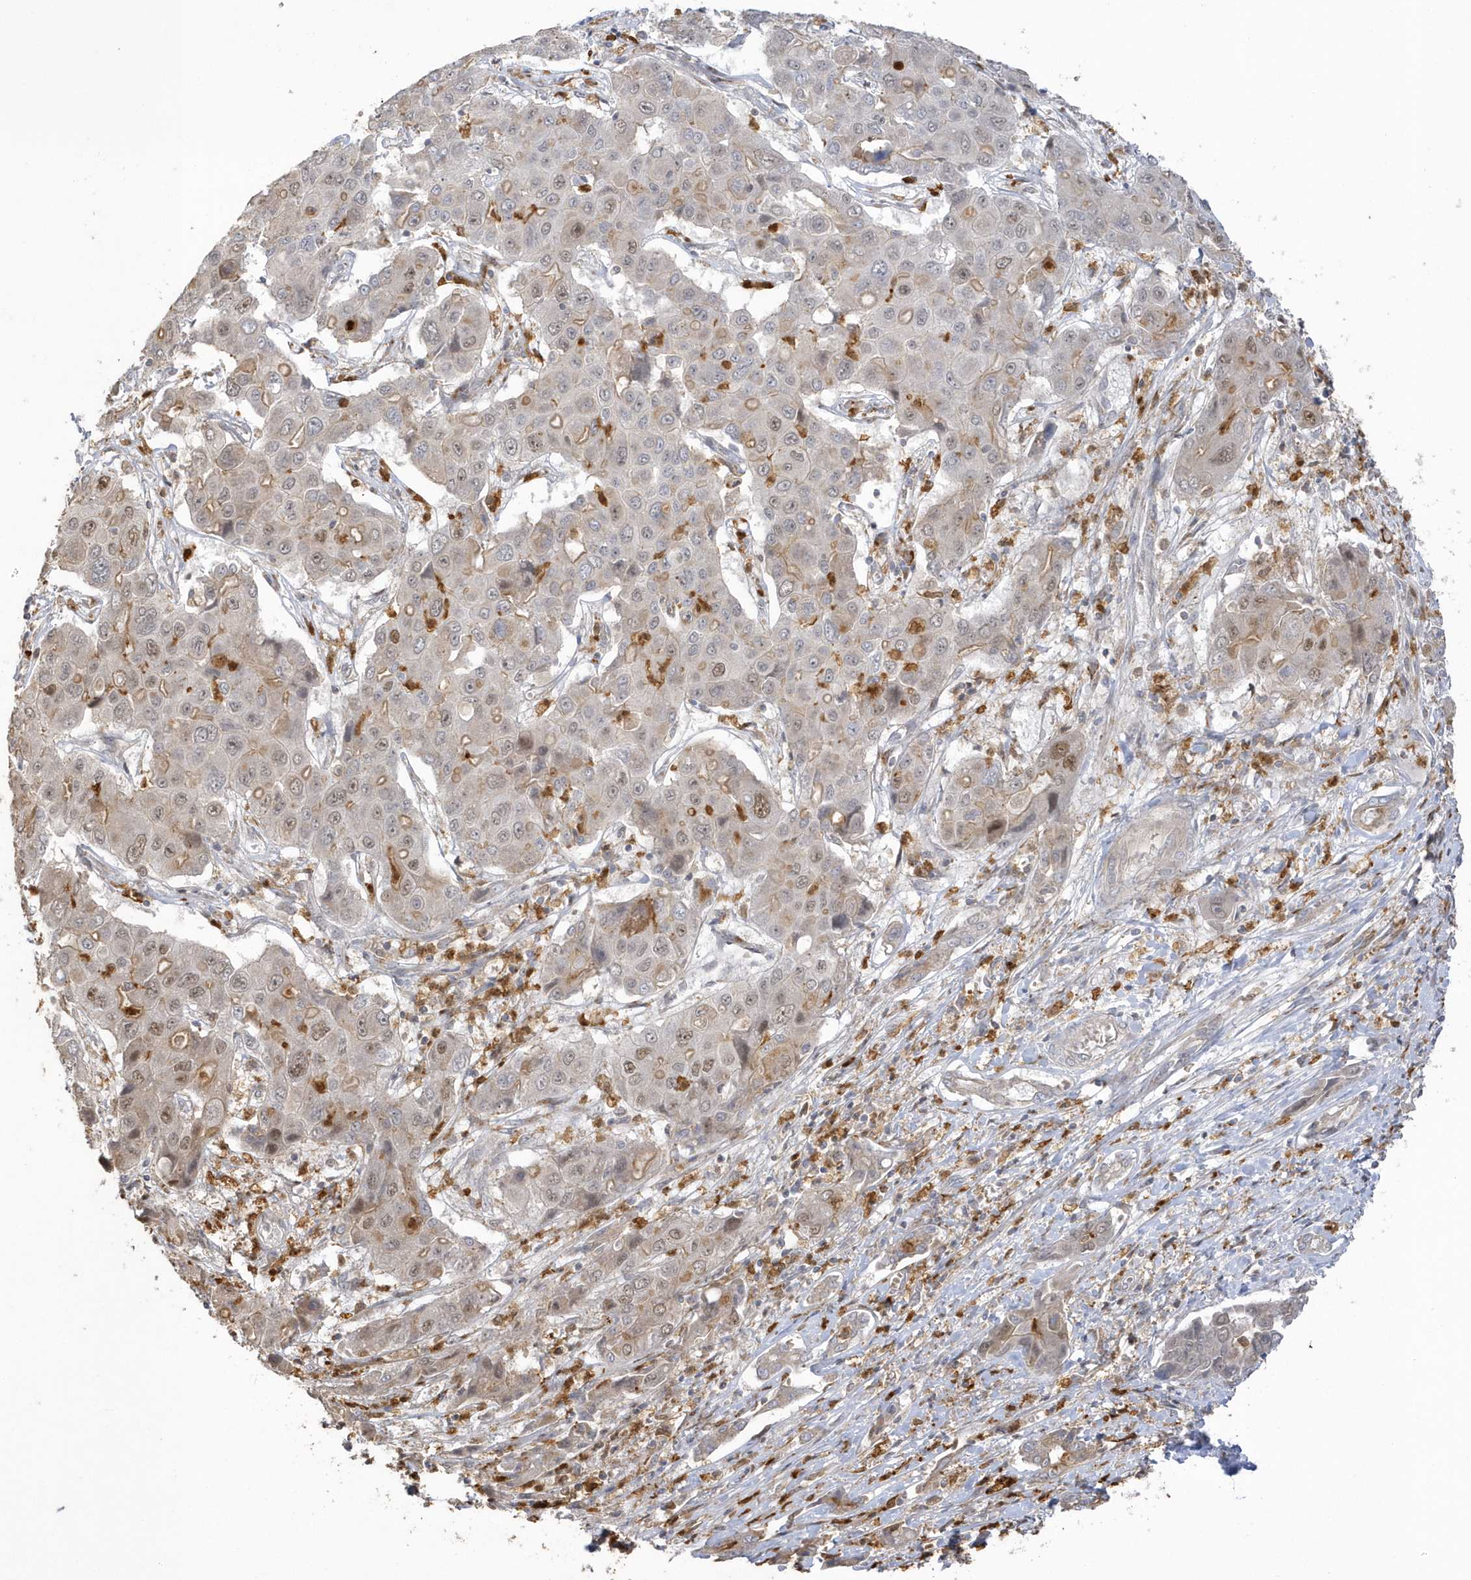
{"staining": {"intensity": "weak", "quantity": "25%-75%", "location": "nuclear"}, "tissue": "liver cancer", "cell_type": "Tumor cells", "image_type": "cancer", "snomed": [{"axis": "morphology", "description": "Cholangiocarcinoma"}, {"axis": "topography", "description": "Liver"}], "caption": "A brown stain highlights weak nuclear staining of a protein in human liver cancer (cholangiocarcinoma) tumor cells. (brown staining indicates protein expression, while blue staining denotes nuclei).", "gene": "NAF1", "patient": {"sex": "male", "age": 67}}